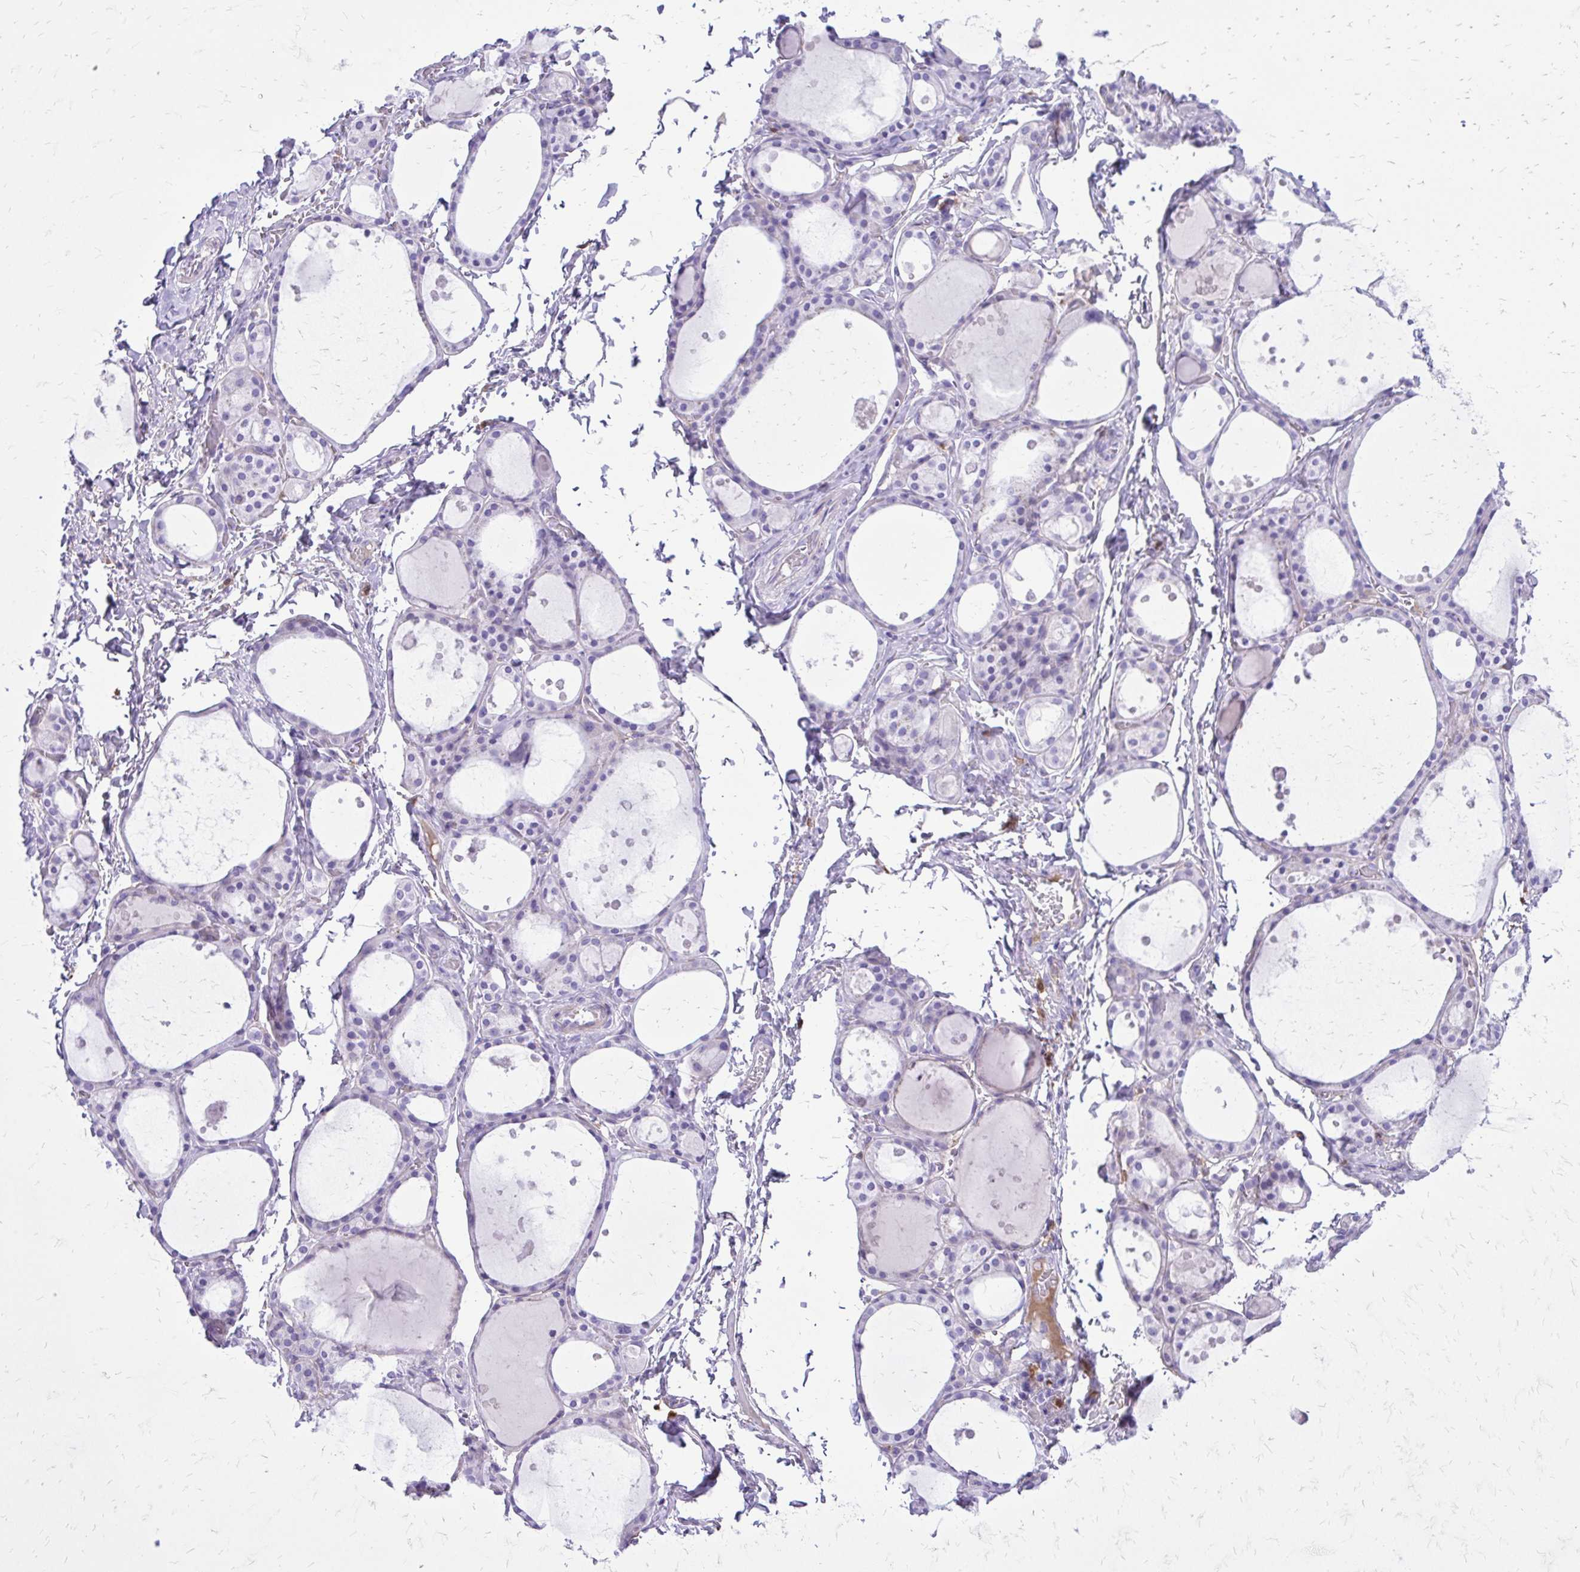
{"staining": {"intensity": "negative", "quantity": "none", "location": "none"}, "tissue": "thyroid gland", "cell_type": "Glandular cells", "image_type": "normal", "snomed": [{"axis": "morphology", "description": "Normal tissue, NOS"}, {"axis": "topography", "description": "Thyroid gland"}], "caption": "Protein analysis of unremarkable thyroid gland exhibits no significant expression in glandular cells.", "gene": "SIGLEC11", "patient": {"sex": "male", "age": 68}}